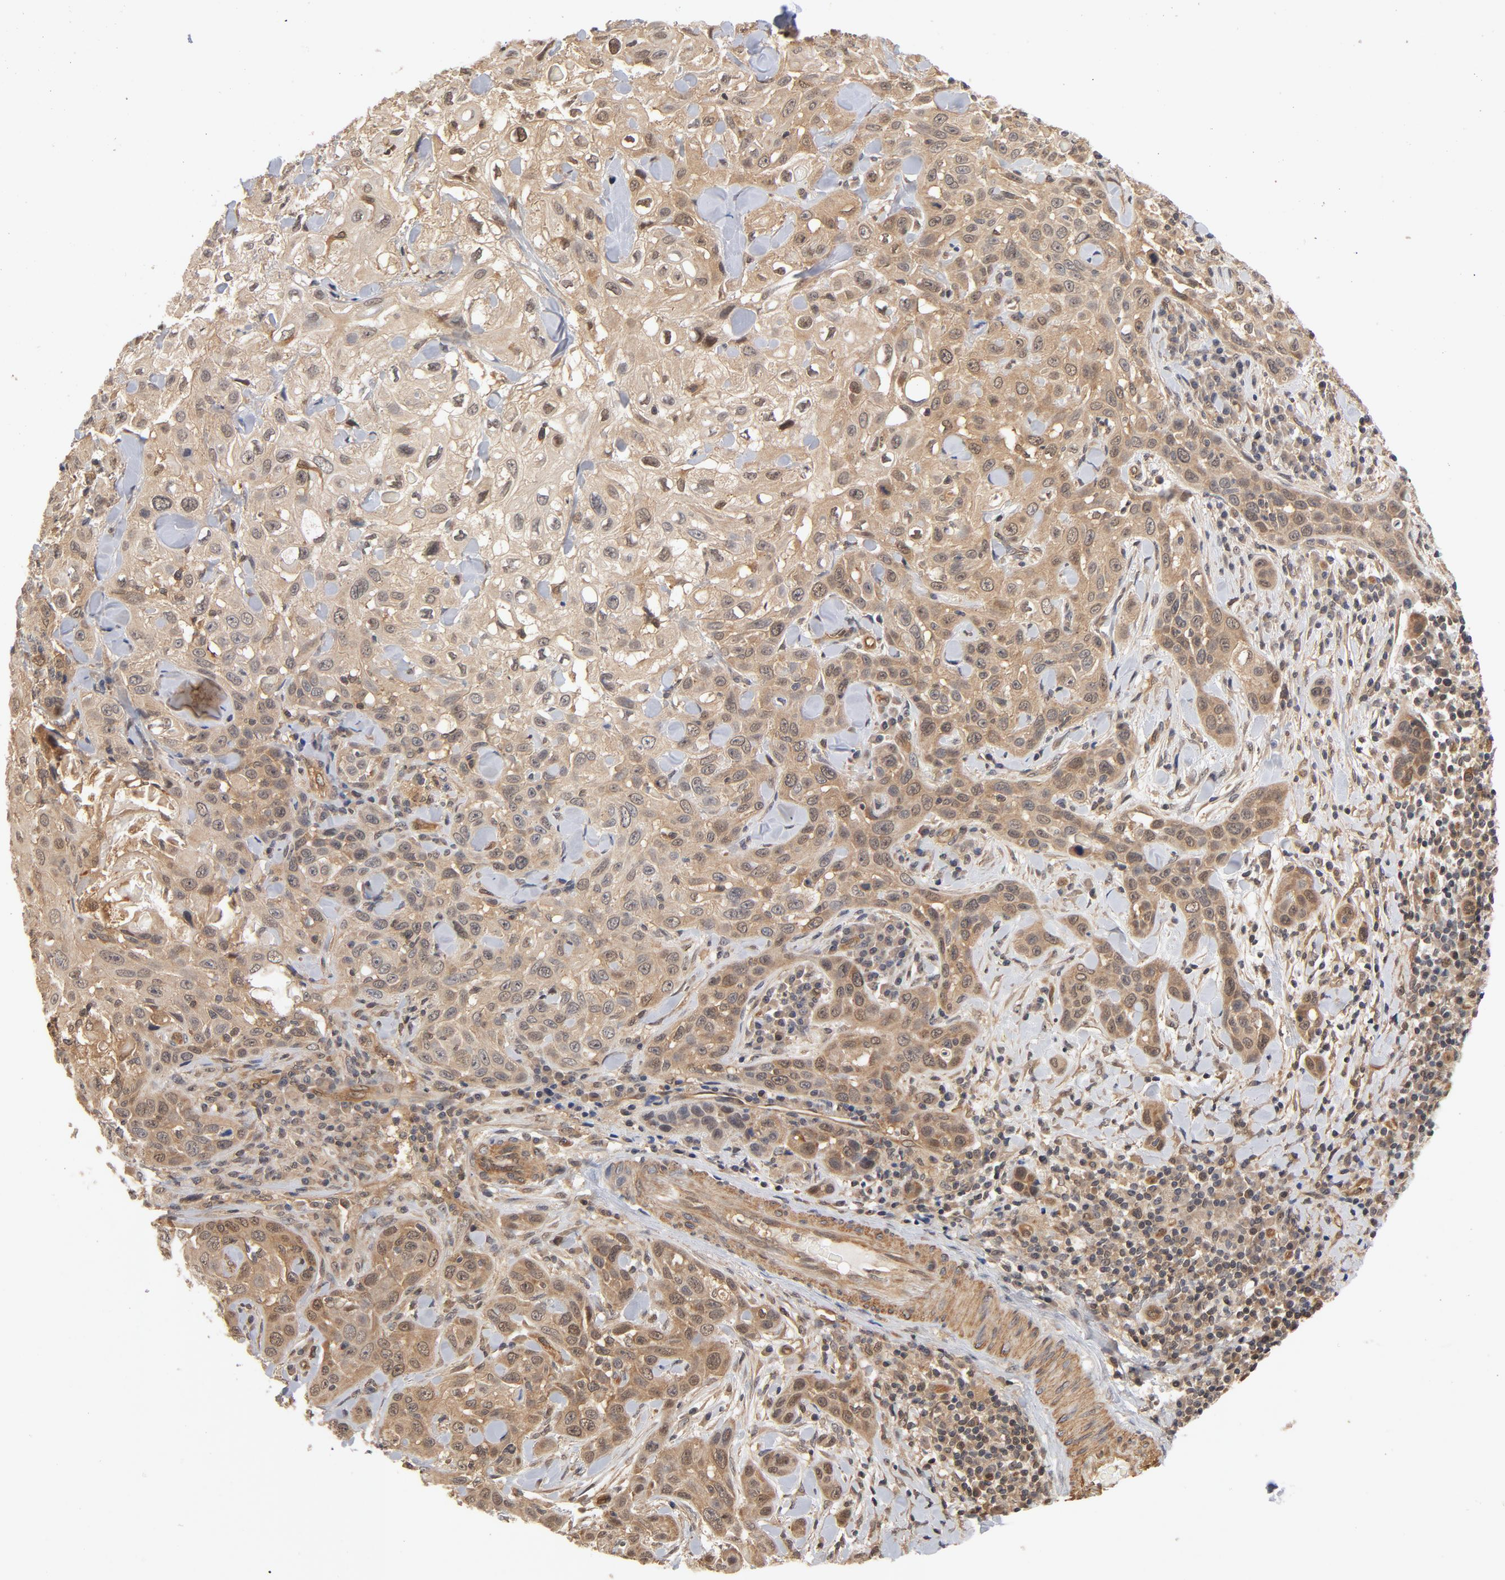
{"staining": {"intensity": "moderate", "quantity": ">75%", "location": "cytoplasmic/membranous,nuclear"}, "tissue": "skin cancer", "cell_type": "Tumor cells", "image_type": "cancer", "snomed": [{"axis": "morphology", "description": "Squamous cell carcinoma, NOS"}, {"axis": "topography", "description": "Skin"}], "caption": "An immunohistochemistry (IHC) histopathology image of tumor tissue is shown. Protein staining in brown highlights moderate cytoplasmic/membranous and nuclear positivity in squamous cell carcinoma (skin) within tumor cells.", "gene": "CDC37", "patient": {"sex": "male", "age": 84}}